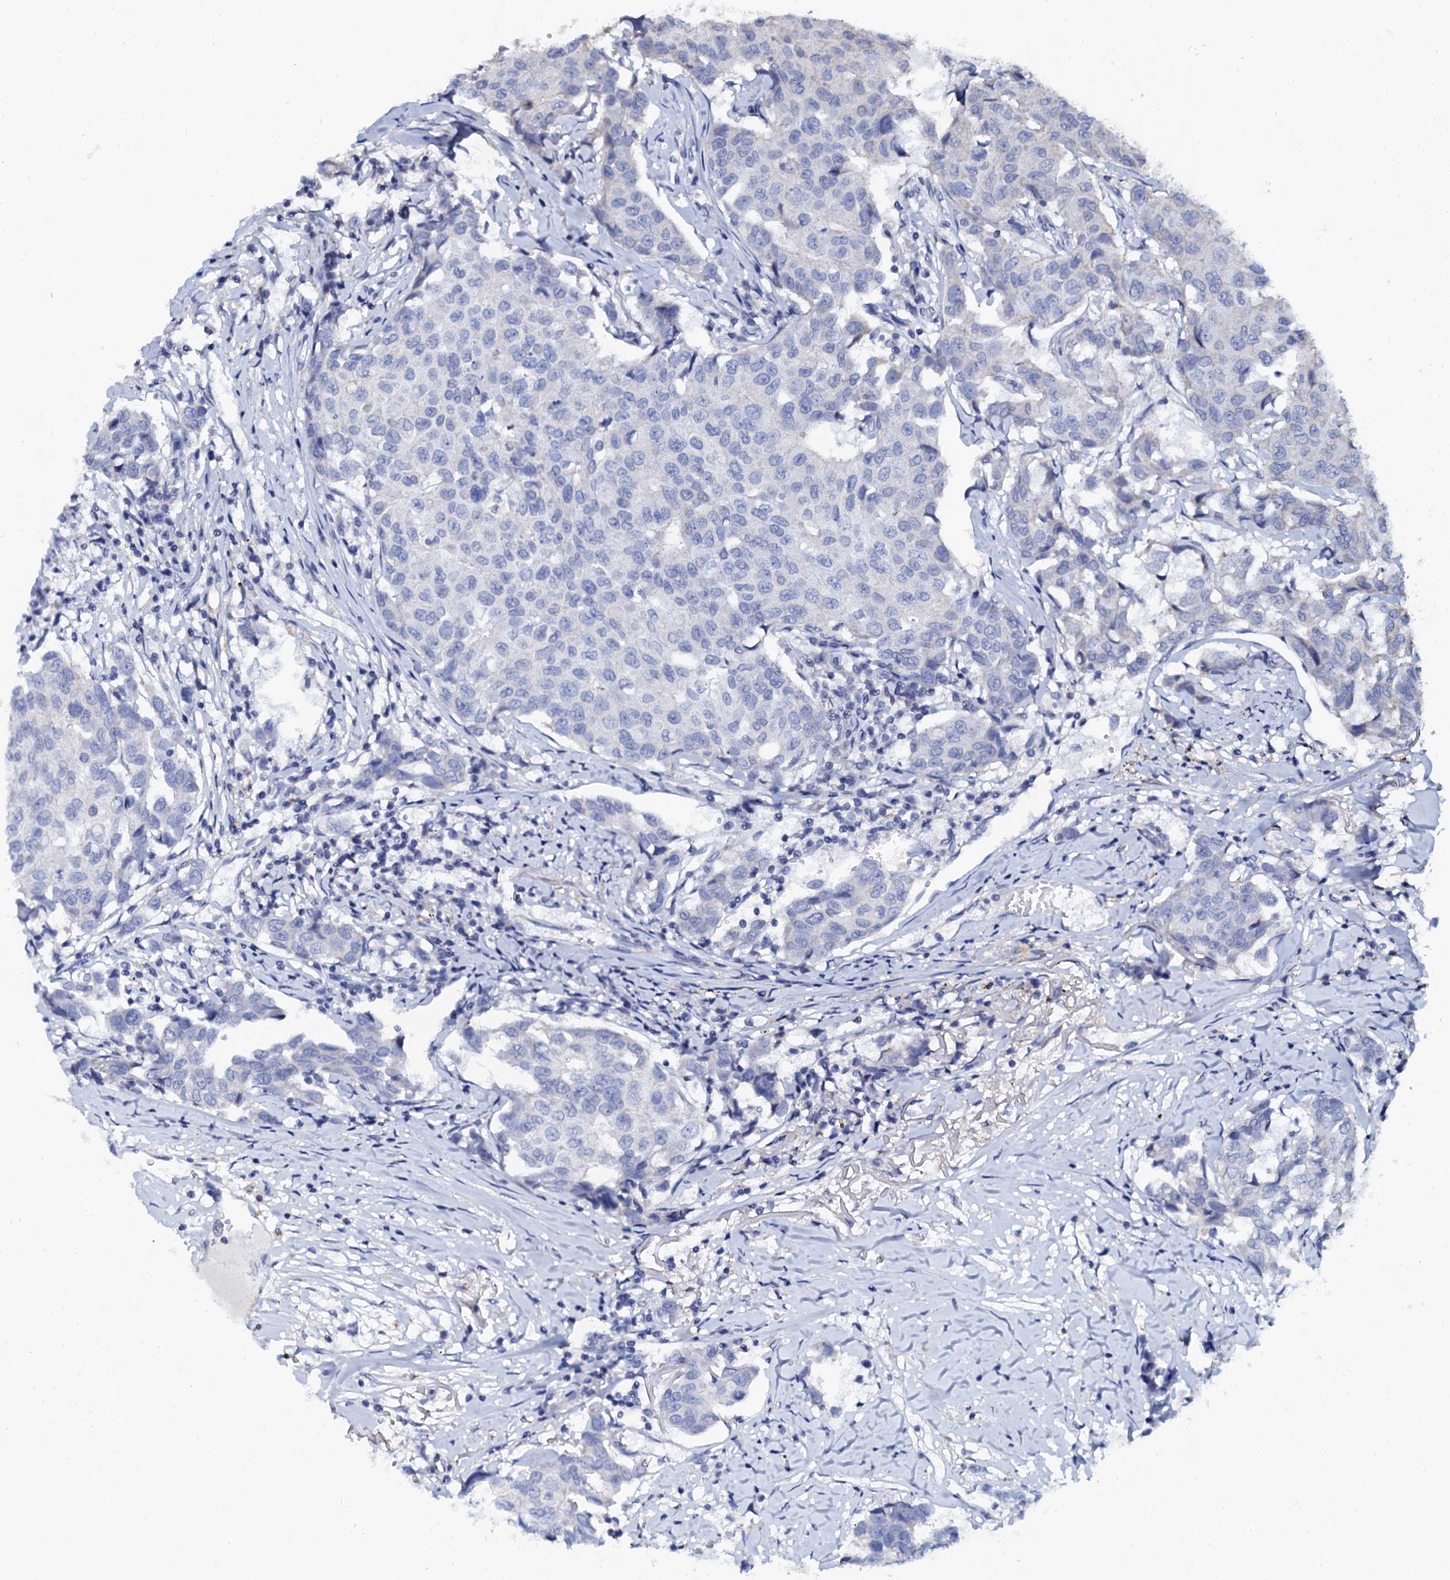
{"staining": {"intensity": "negative", "quantity": "none", "location": "none"}, "tissue": "breast cancer", "cell_type": "Tumor cells", "image_type": "cancer", "snomed": [{"axis": "morphology", "description": "Duct carcinoma"}, {"axis": "topography", "description": "Breast"}], "caption": "Tumor cells show no significant protein positivity in breast intraductal carcinoma. (DAB (3,3'-diaminobenzidine) immunohistochemistry with hematoxylin counter stain).", "gene": "SLC37A4", "patient": {"sex": "female", "age": 80}}